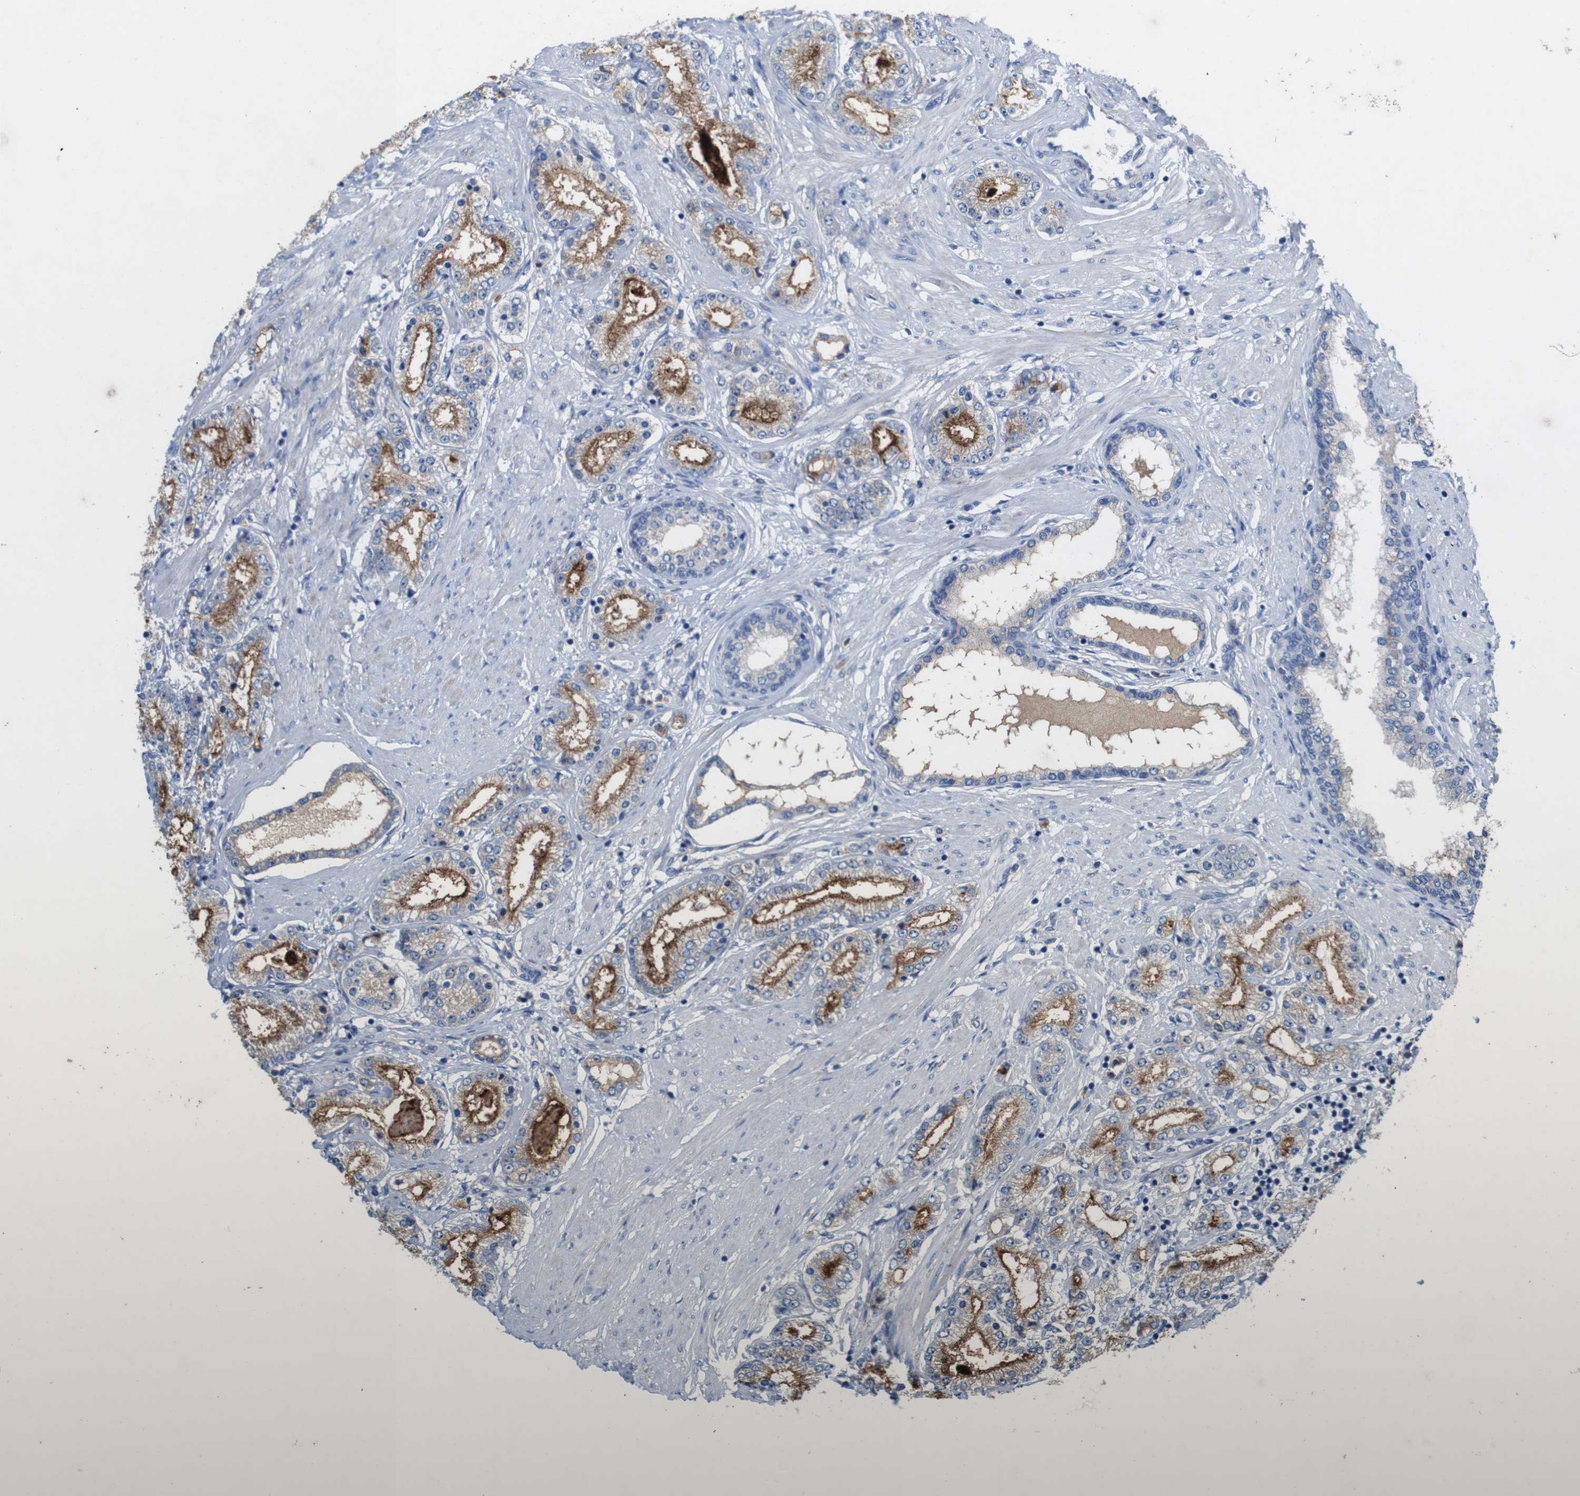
{"staining": {"intensity": "moderate", "quantity": "25%-75%", "location": "cytoplasmic/membranous"}, "tissue": "prostate cancer", "cell_type": "Tumor cells", "image_type": "cancer", "snomed": [{"axis": "morphology", "description": "Adenocarcinoma, Low grade"}, {"axis": "topography", "description": "Prostate"}], "caption": "This image exhibits immunohistochemistry staining of prostate cancer, with medium moderate cytoplasmic/membranous staining in approximately 25%-75% of tumor cells.", "gene": "C1RL", "patient": {"sex": "male", "age": 63}}